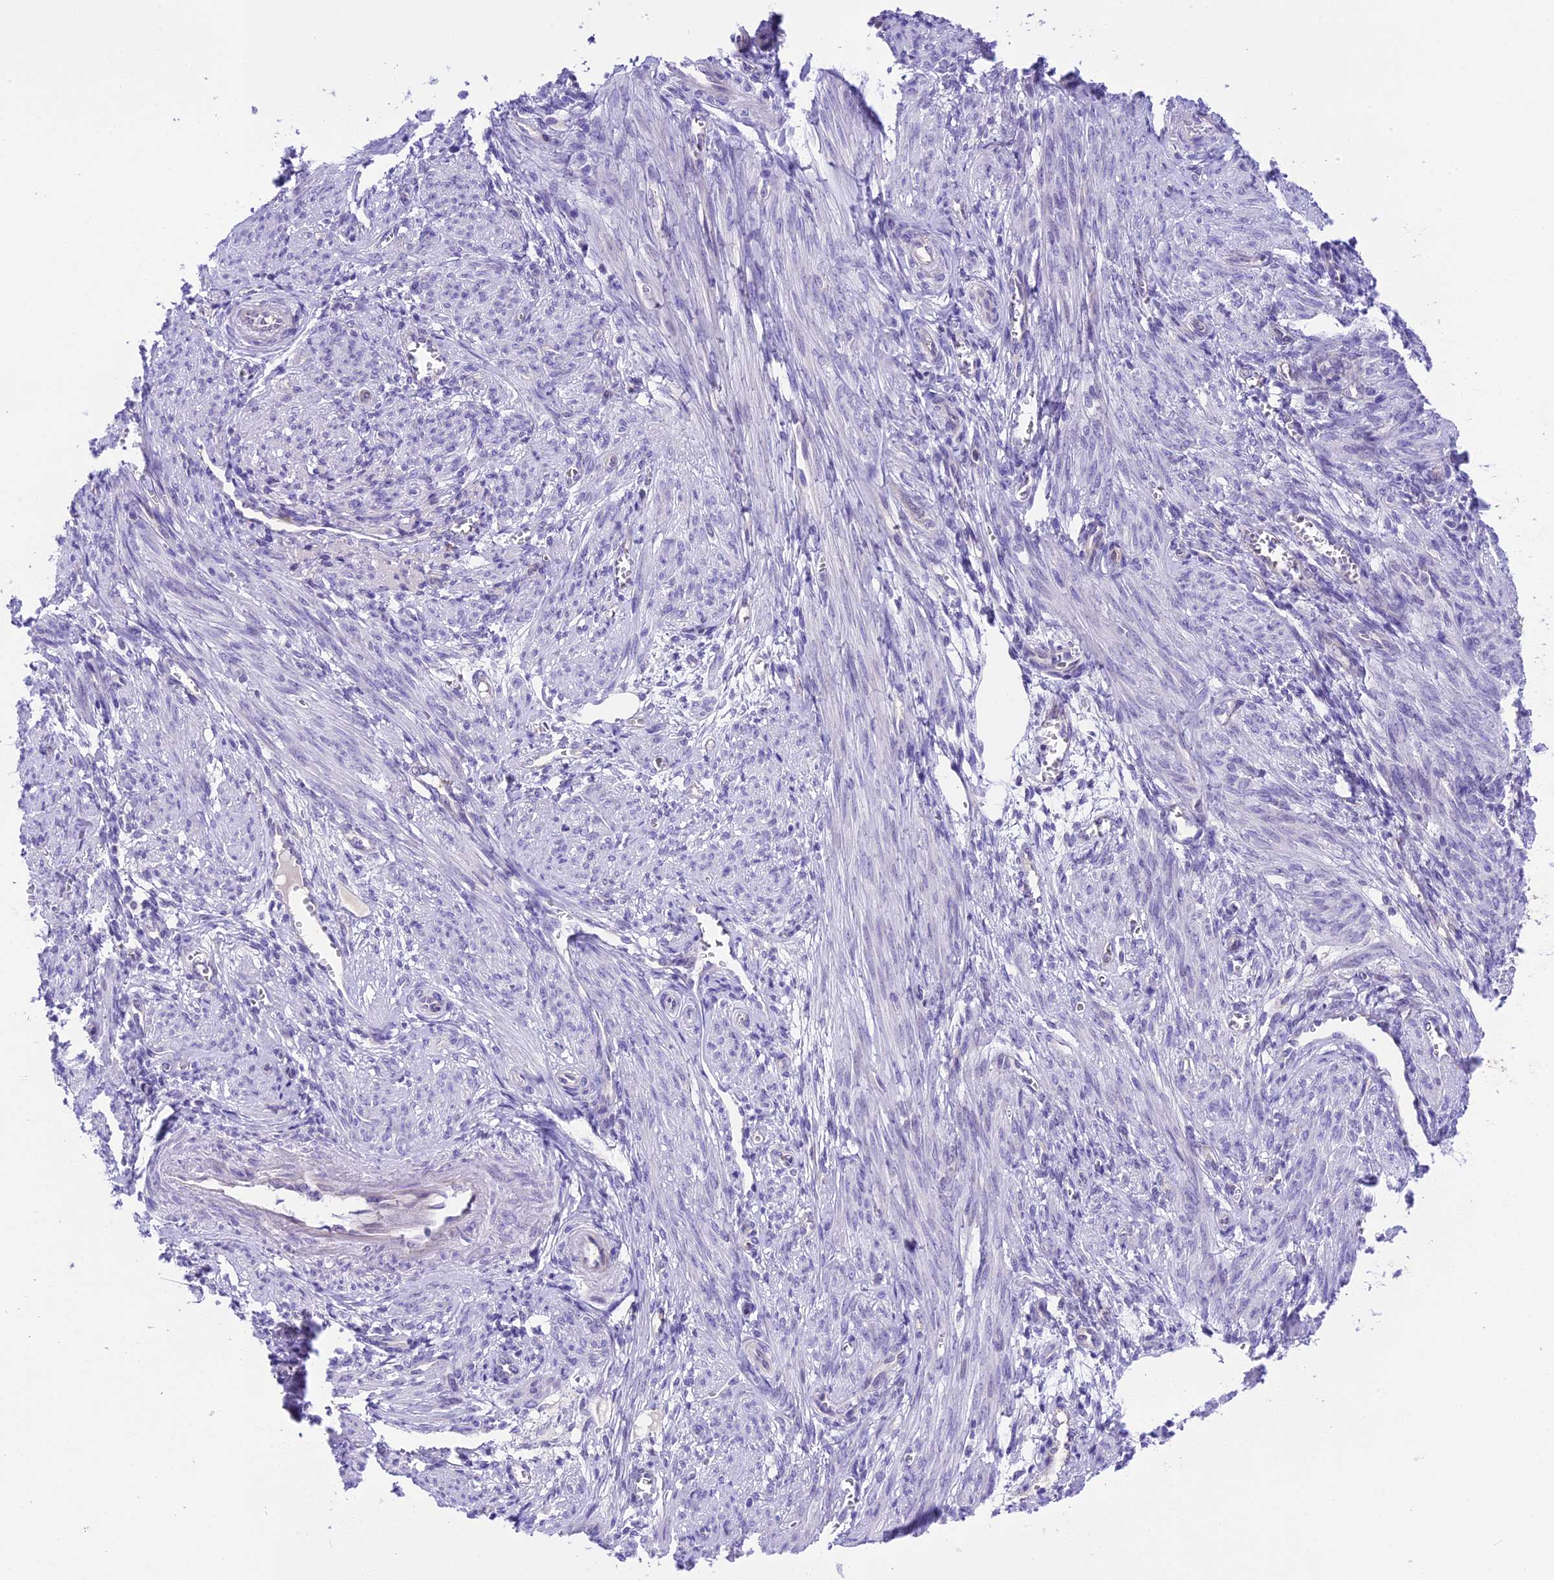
{"staining": {"intensity": "negative", "quantity": "none", "location": "none"}, "tissue": "smooth muscle", "cell_type": "Smooth muscle cells", "image_type": "normal", "snomed": [{"axis": "morphology", "description": "Normal tissue, NOS"}, {"axis": "topography", "description": "Smooth muscle"}], "caption": "High power microscopy photomicrograph of an IHC image of benign smooth muscle, revealing no significant positivity in smooth muscle cells. The staining was performed using DAB (3,3'-diaminobenzidine) to visualize the protein expression in brown, while the nuclei were stained in blue with hematoxylin (Magnification: 20x).", "gene": "PRR15", "patient": {"sex": "female", "age": 39}}